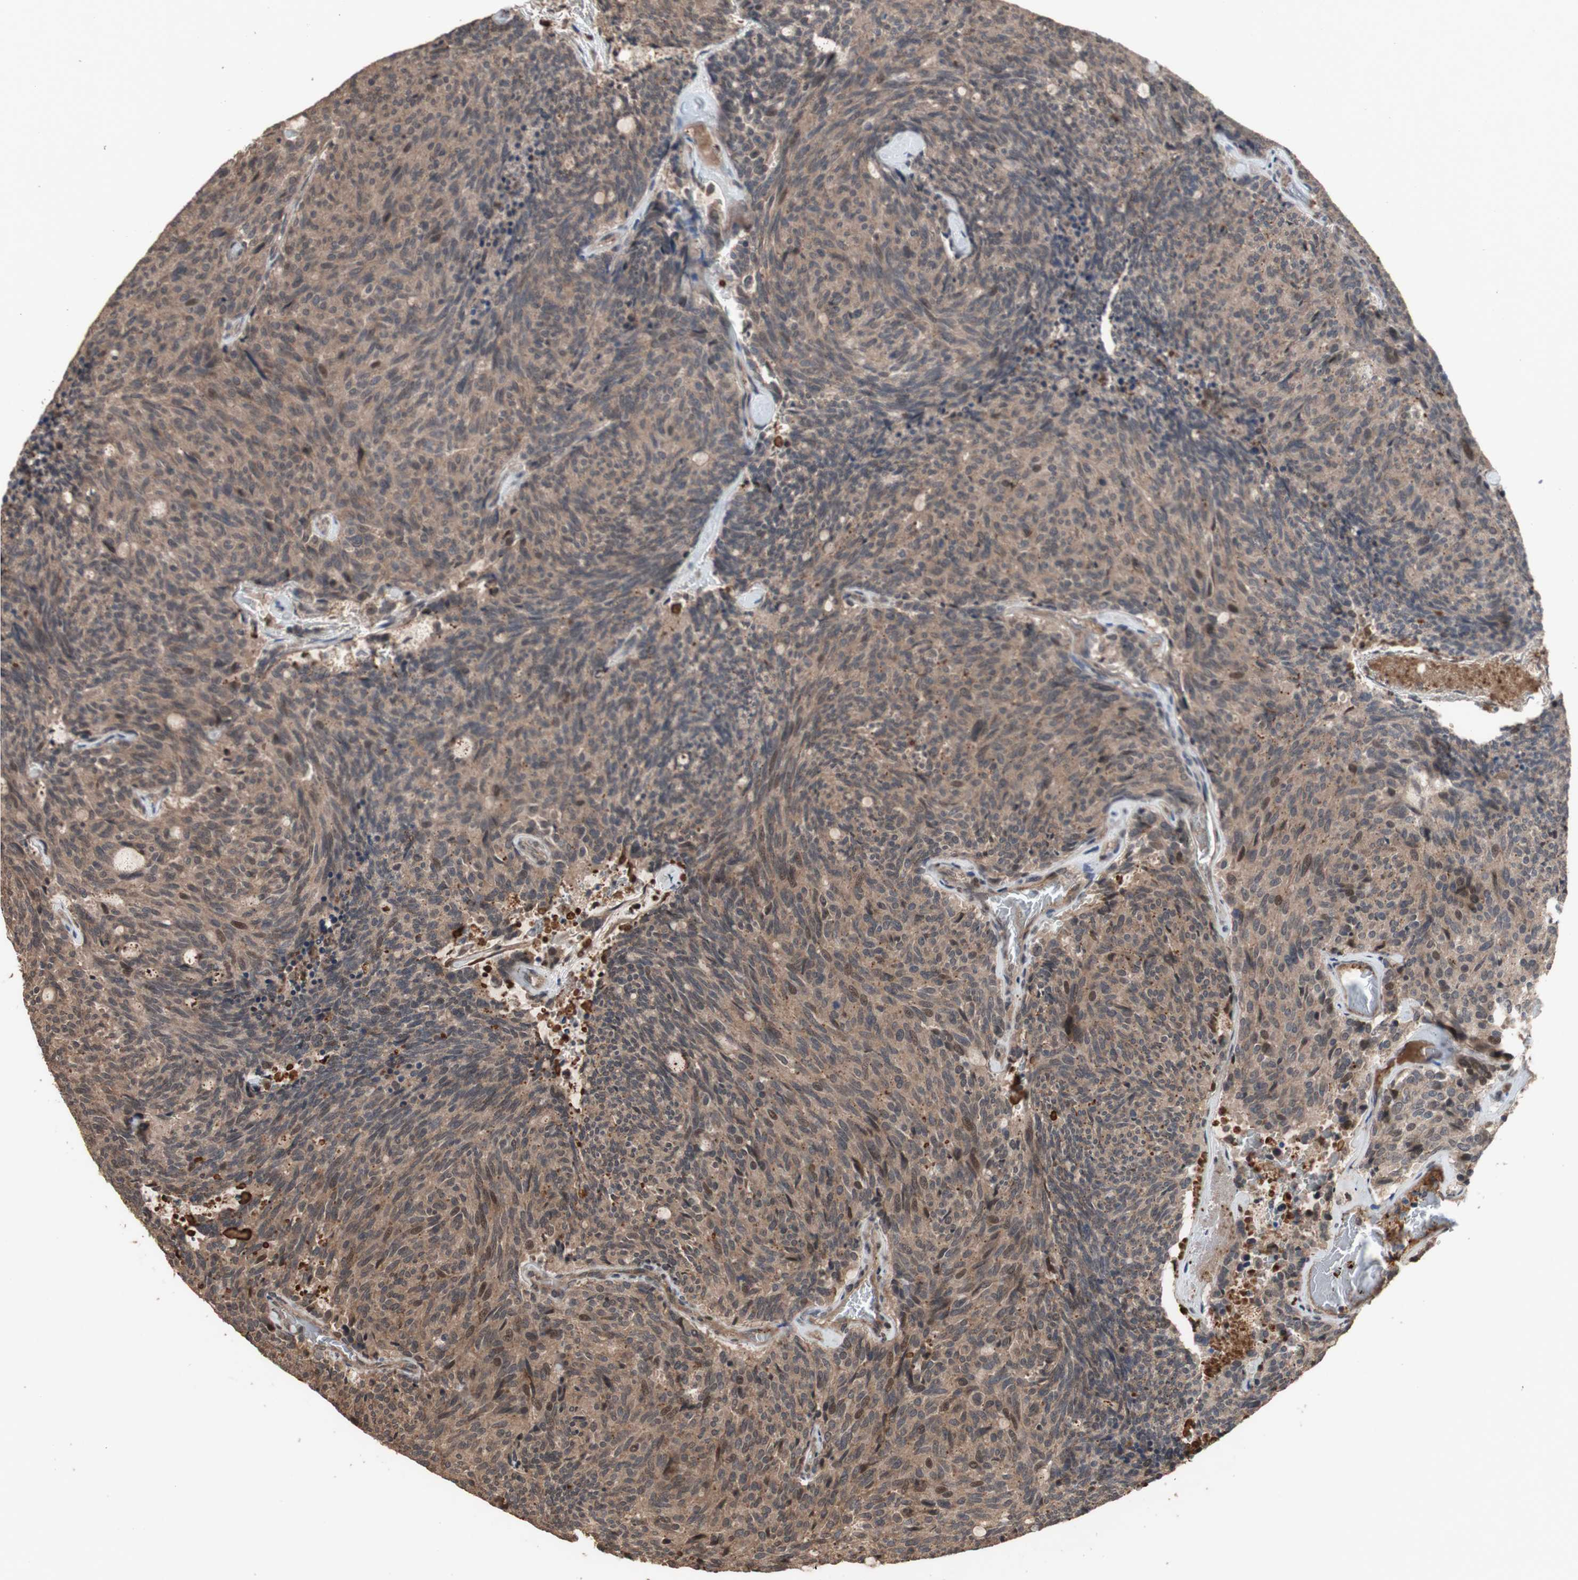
{"staining": {"intensity": "moderate", "quantity": "<25%", "location": "cytoplasmic/membranous,nuclear"}, "tissue": "carcinoid", "cell_type": "Tumor cells", "image_type": "cancer", "snomed": [{"axis": "morphology", "description": "Carcinoid, malignant, NOS"}, {"axis": "topography", "description": "Pancreas"}], "caption": "This is an image of immunohistochemistry (IHC) staining of carcinoid, which shows moderate positivity in the cytoplasmic/membranous and nuclear of tumor cells.", "gene": "KANSL1", "patient": {"sex": "female", "age": 54}}